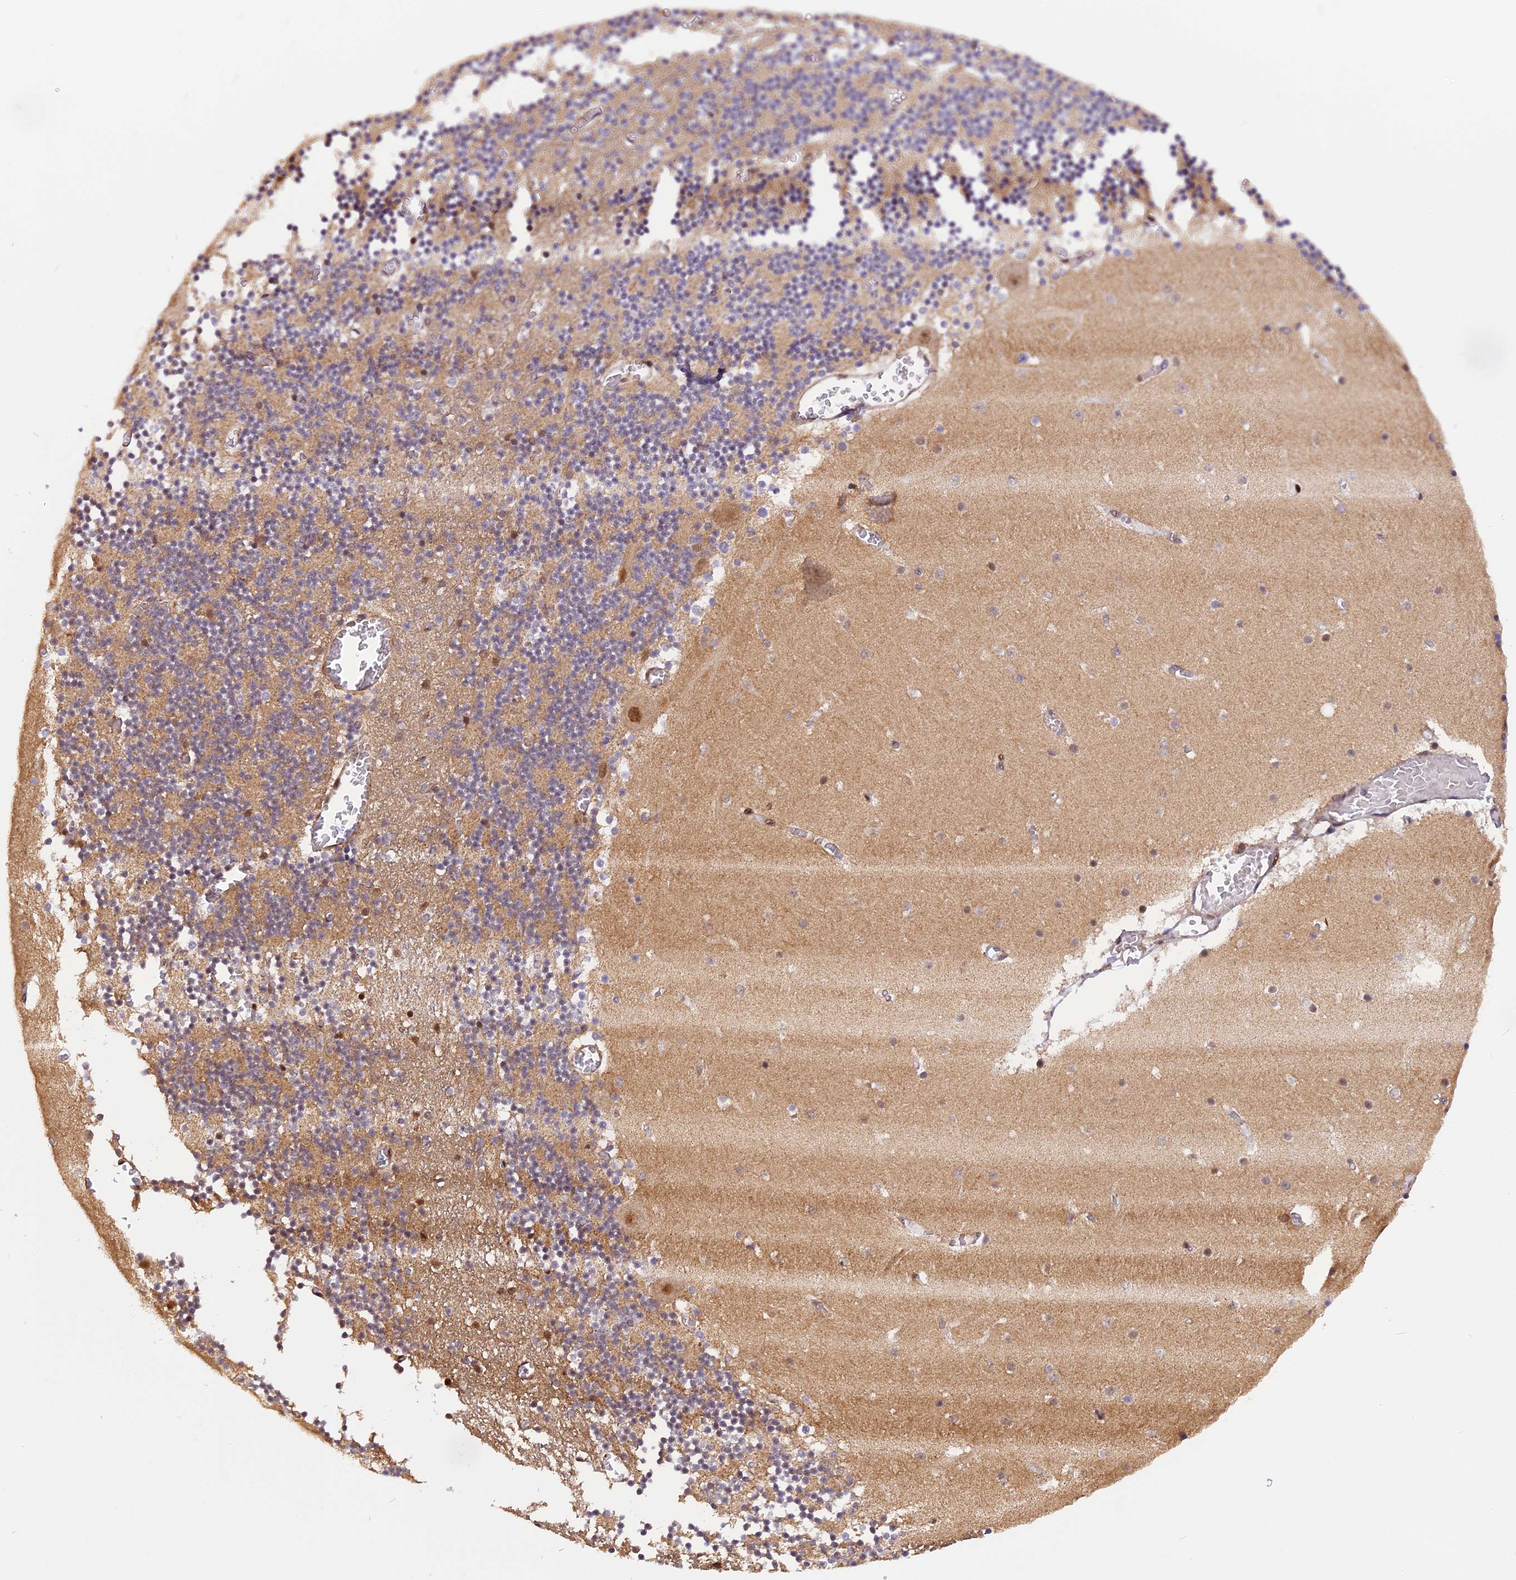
{"staining": {"intensity": "weak", "quantity": "25%-75%", "location": "cytoplasmic/membranous,nuclear"}, "tissue": "cerebellum", "cell_type": "Cells in granular layer", "image_type": "normal", "snomed": [{"axis": "morphology", "description": "Normal tissue, NOS"}, {"axis": "topography", "description": "Cerebellum"}], "caption": "DAB (3,3'-diaminobenzidine) immunohistochemical staining of benign human cerebellum shows weak cytoplasmic/membranous,nuclear protein expression in about 25%-75% of cells in granular layer.", "gene": "MICALL1", "patient": {"sex": "female", "age": 28}}